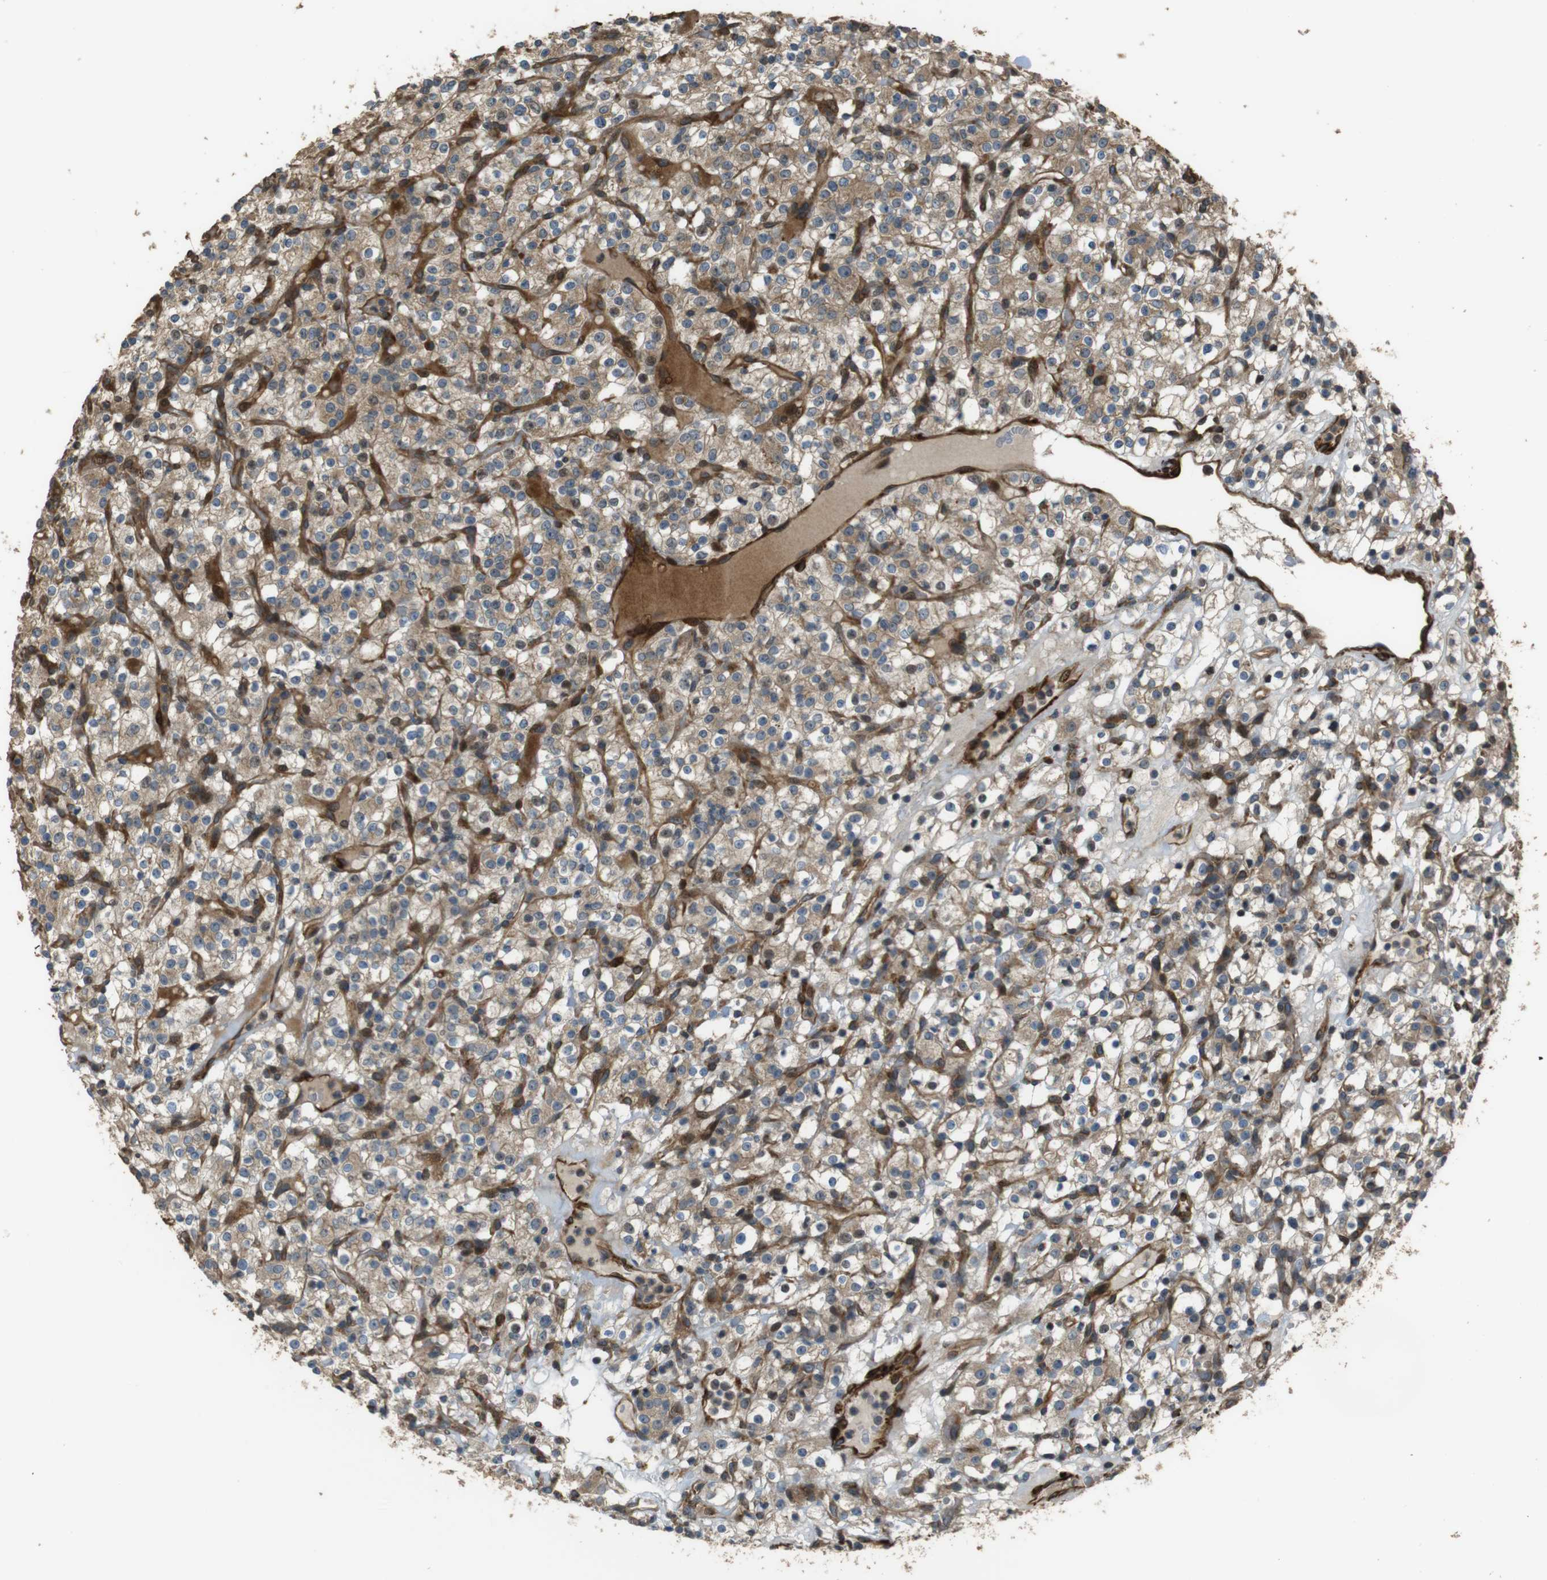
{"staining": {"intensity": "moderate", "quantity": "25%-75%", "location": "cytoplasmic/membranous"}, "tissue": "renal cancer", "cell_type": "Tumor cells", "image_type": "cancer", "snomed": [{"axis": "morphology", "description": "Normal tissue, NOS"}, {"axis": "morphology", "description": "Adenocarcinoma, NOS"}, {"axis": "topography", "description": "Kidney"}], "caption": "Adenocarcinoma (renal) stained for a protein shows moderate cytoplasmic/membranous positivity in tumor cells.", "gene": "MSRB3", "patient": {"sex": "female", "age": 72}}